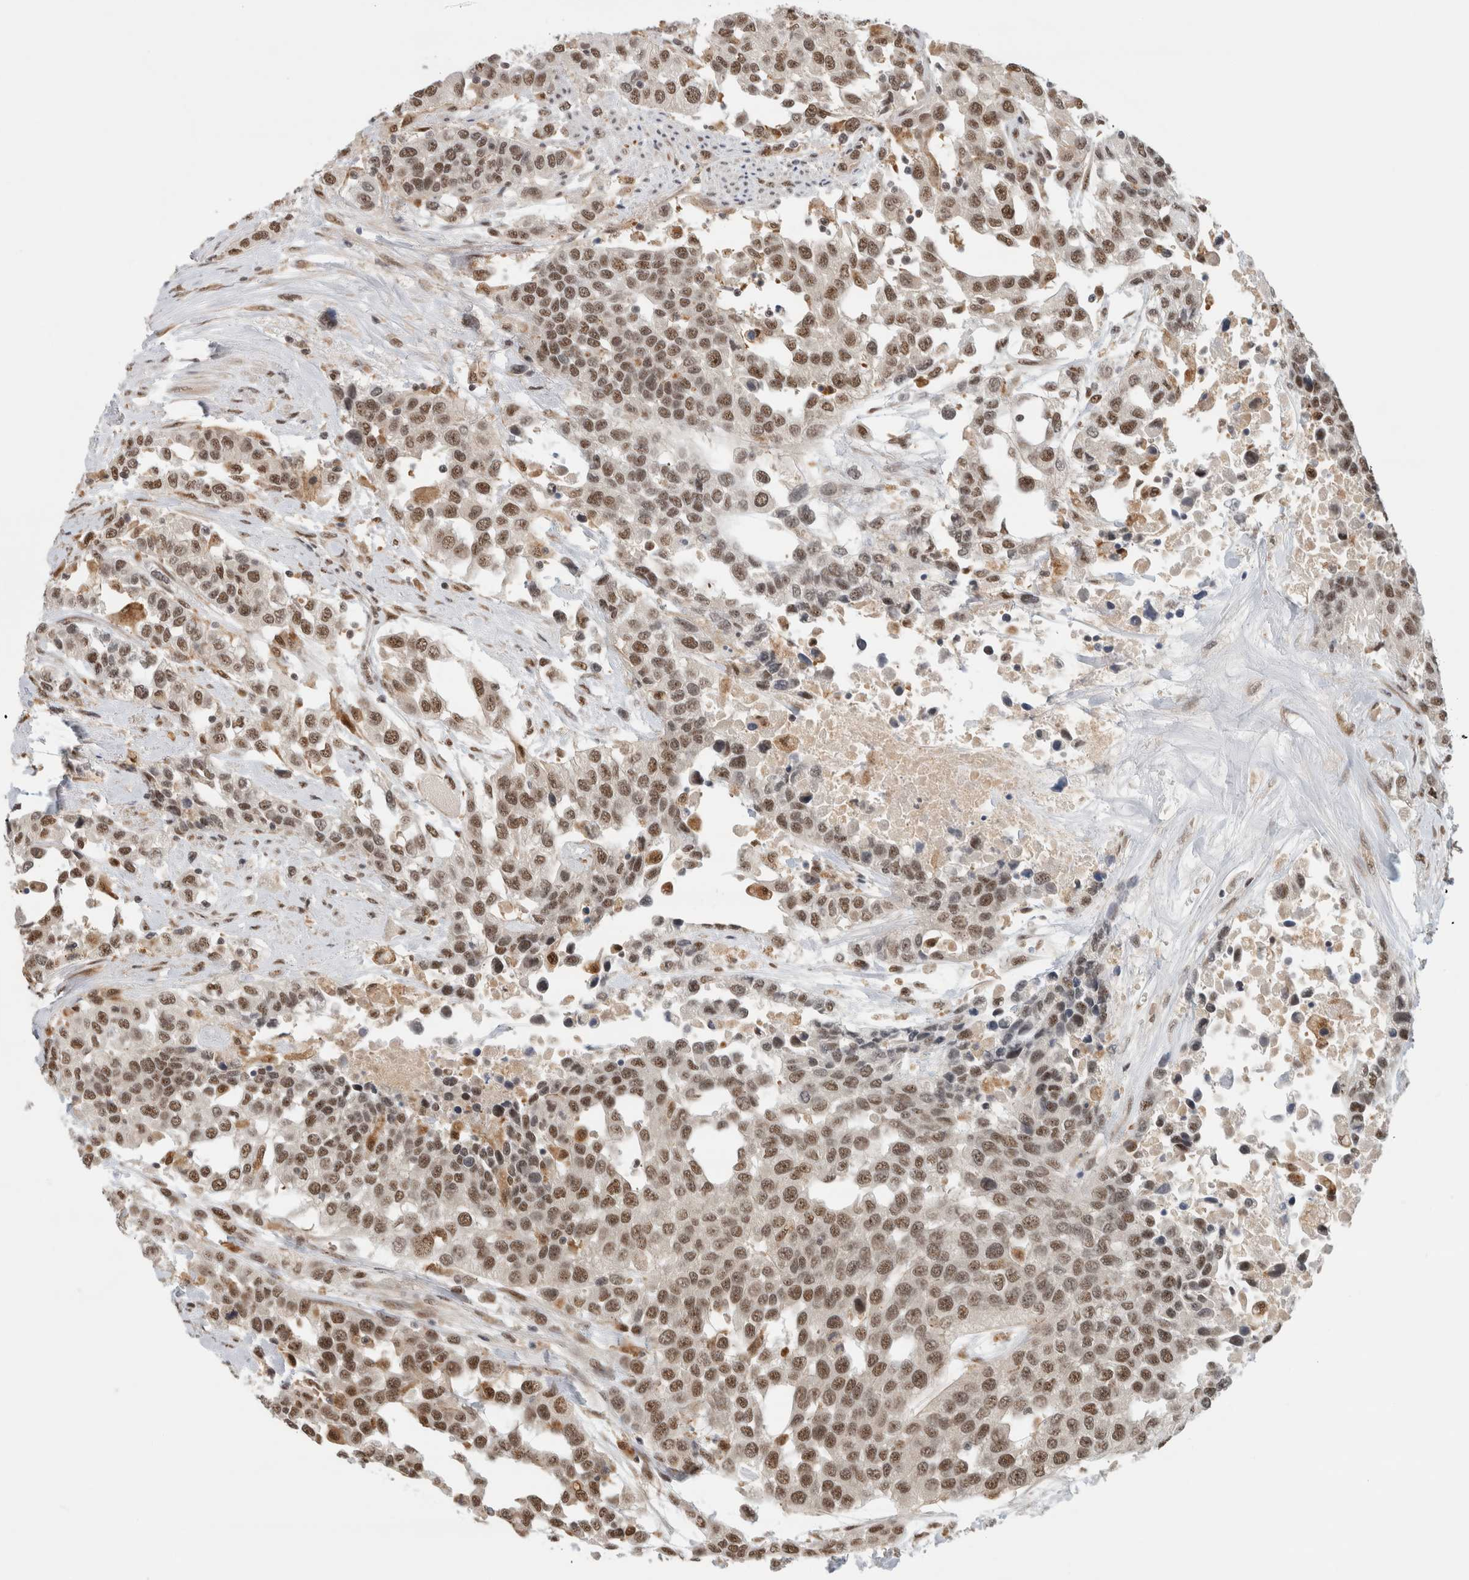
{"staining": {"intensity": "strong", "quantity": ">75%", "location": "nuclear"}, "tissue": "urothelial cancer", "cell_type": "Tumor cells", "image_type": "cancer", "snomed": [{"axis": "morphology", "description": "Urothelial carcinoma, High grade"}, {"axis": "topography", "description": "Urinary bladder"}], "caption": "IHC image of urothelial cancer stained for a protein (brown), which reveals high levels of strong nuclear positivity in about >75% of tumor cells.", "gene": "NCAPG2", "patient": {"sex": "female", "age": 80}}